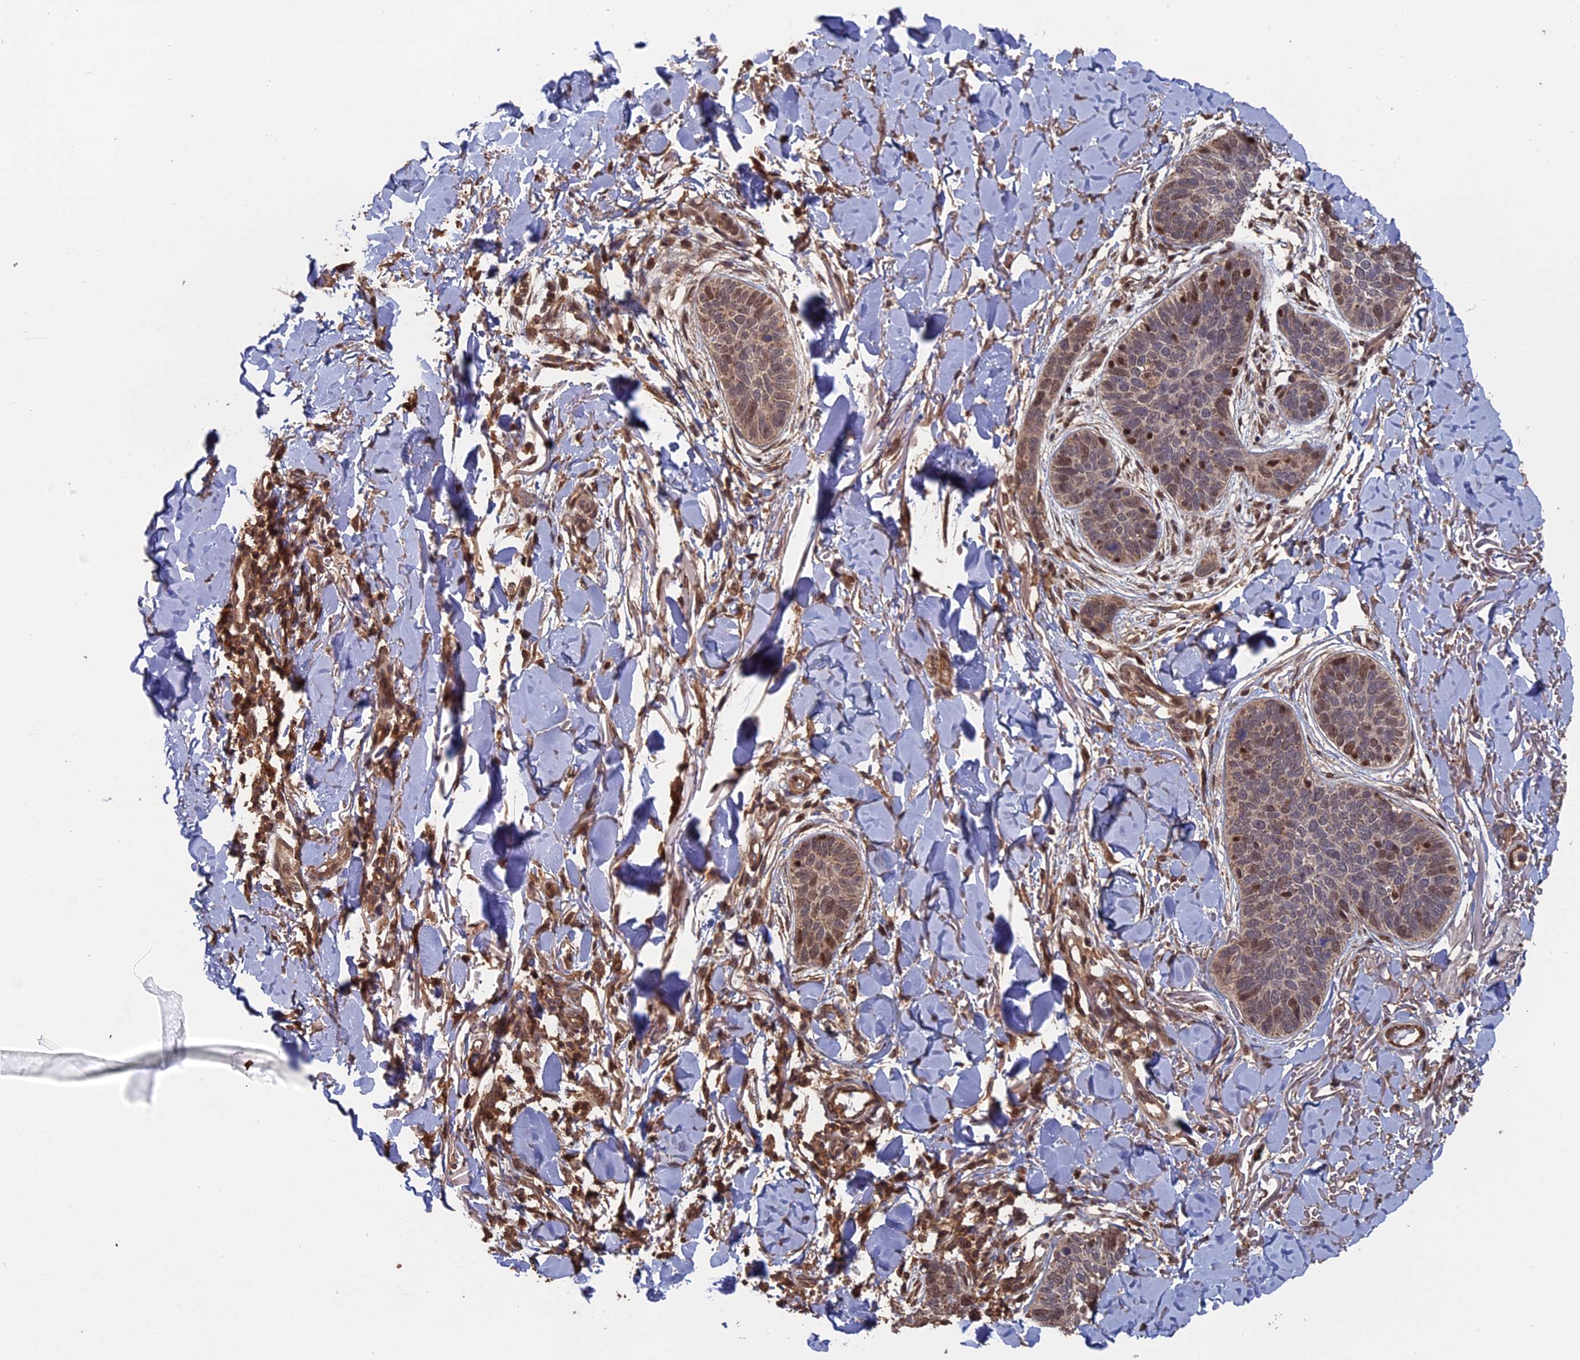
{"staining": {"intensity": "weak", "quantity": "25%-75%", "location": "nuclear"}, "tissue": "skin cancer", "cell_type": "Tumor cells", "image_type": "cancer", "snomed": [{"axis": "morphology", "description": "Basal cell carcinoma"}, {"axis": "topography", "description": "Skin"}], "caption": "Human basal cell carcinoma (skin) stained with a brown dye shows weak nuclear positive expression in about 25%-75% of tumor cells.", "gene": "MYBL2", "patient": {"sex": "male", "age": 85}}